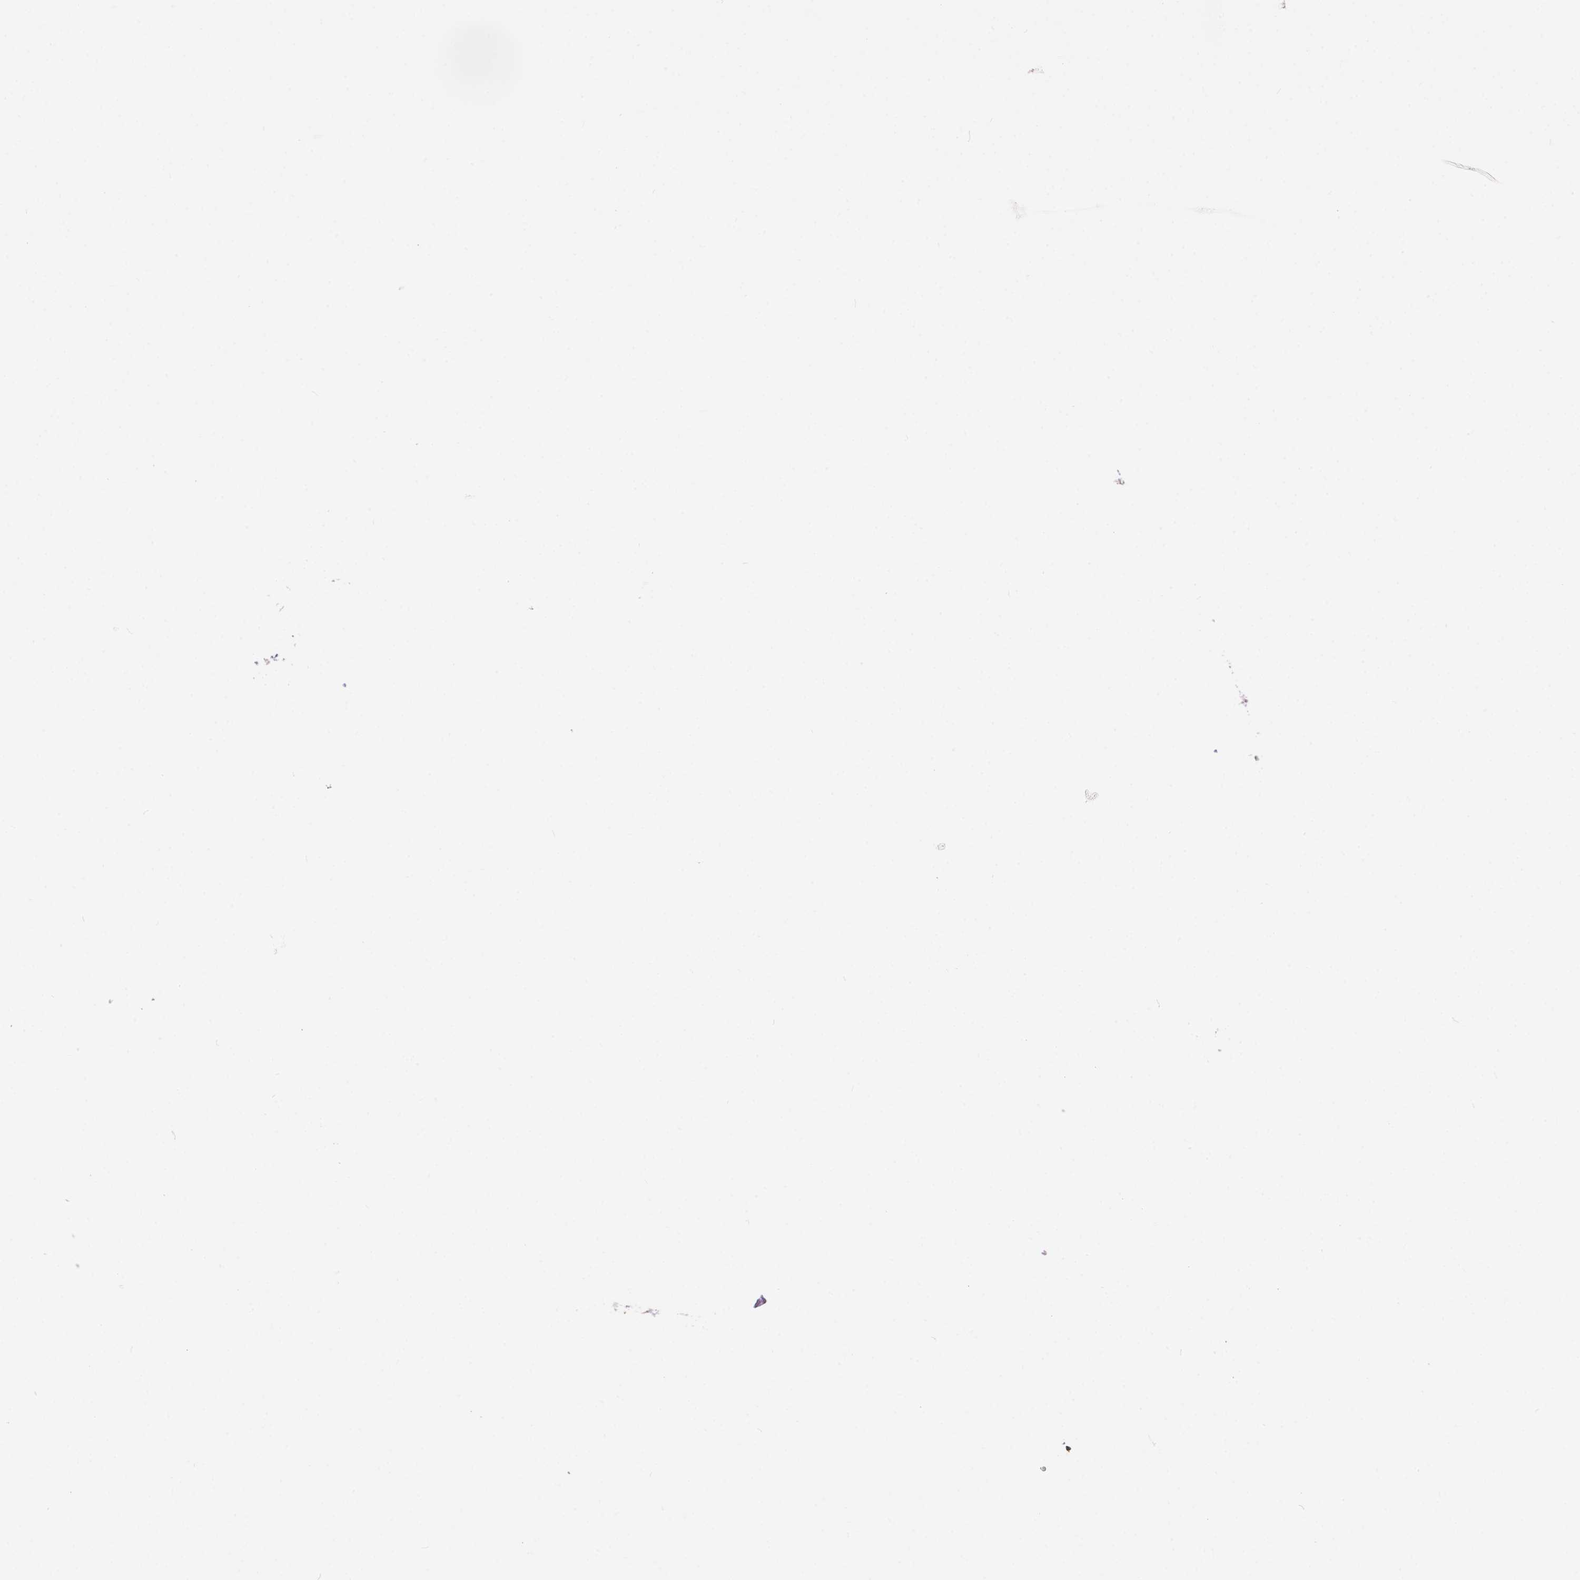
{"staining": {"intensity": "negative", "quantity": "none", "location": "none"}, "tissue": "glioma", "cell_type": "Tumor cells", "image_type": "cancer", "snomed": [{"axis": "morphology", "description": "Glioma, malignant, High grade"}, {"axis": "topography", "description": "Brain"}], "caption": "Immunohistochemical staining of human malignant glioma (high-grade) displays no significant positivity in tumor cells. (Immunohistochemistry, brightfield microscopy, high magnification).", "gene": "PHYHIP", "patient": {"sex": "female", "age": 71}}